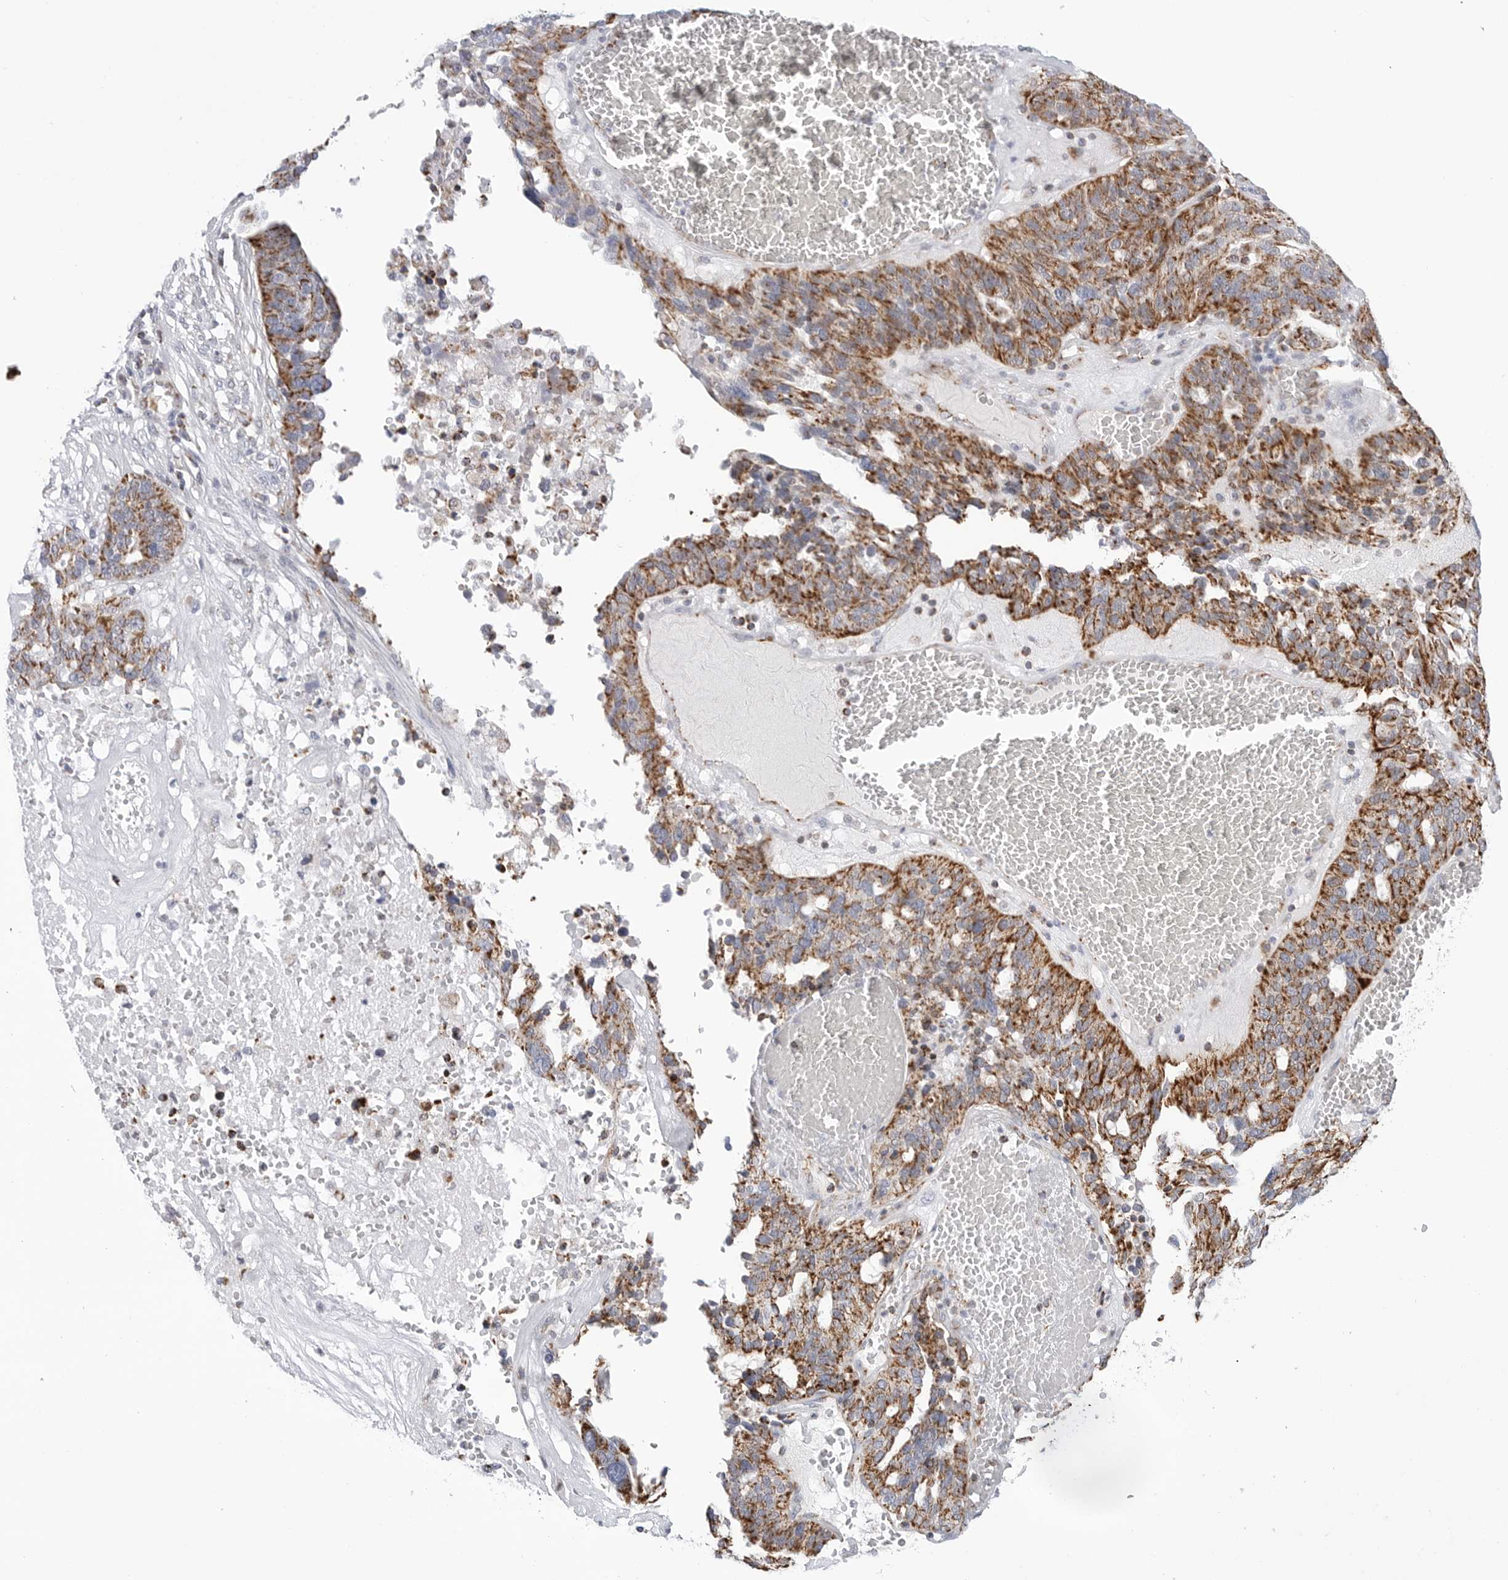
{"staining": {"intensity": "strong", "quantity": ">75%", "location": "cytoplasmic/membranous"}, "tissue": "ovarian cancer", "cell_type": "Tumor cells", "image_type": "cancer", "snomed": [{"axis": "morphology", "description": "Cystadenocarcinoma, serous, NOS"}, {"axis": "topography", "description": "Ovary"}], "caption": "The immunohistochemical stain shows strong cytoplasmic/membranous positivity in tumor cells of ovarian serous cystadenocarcinoma tissue.", "gene": "ATP5IF1", "patient": {"sex": "female", "age": 59}}